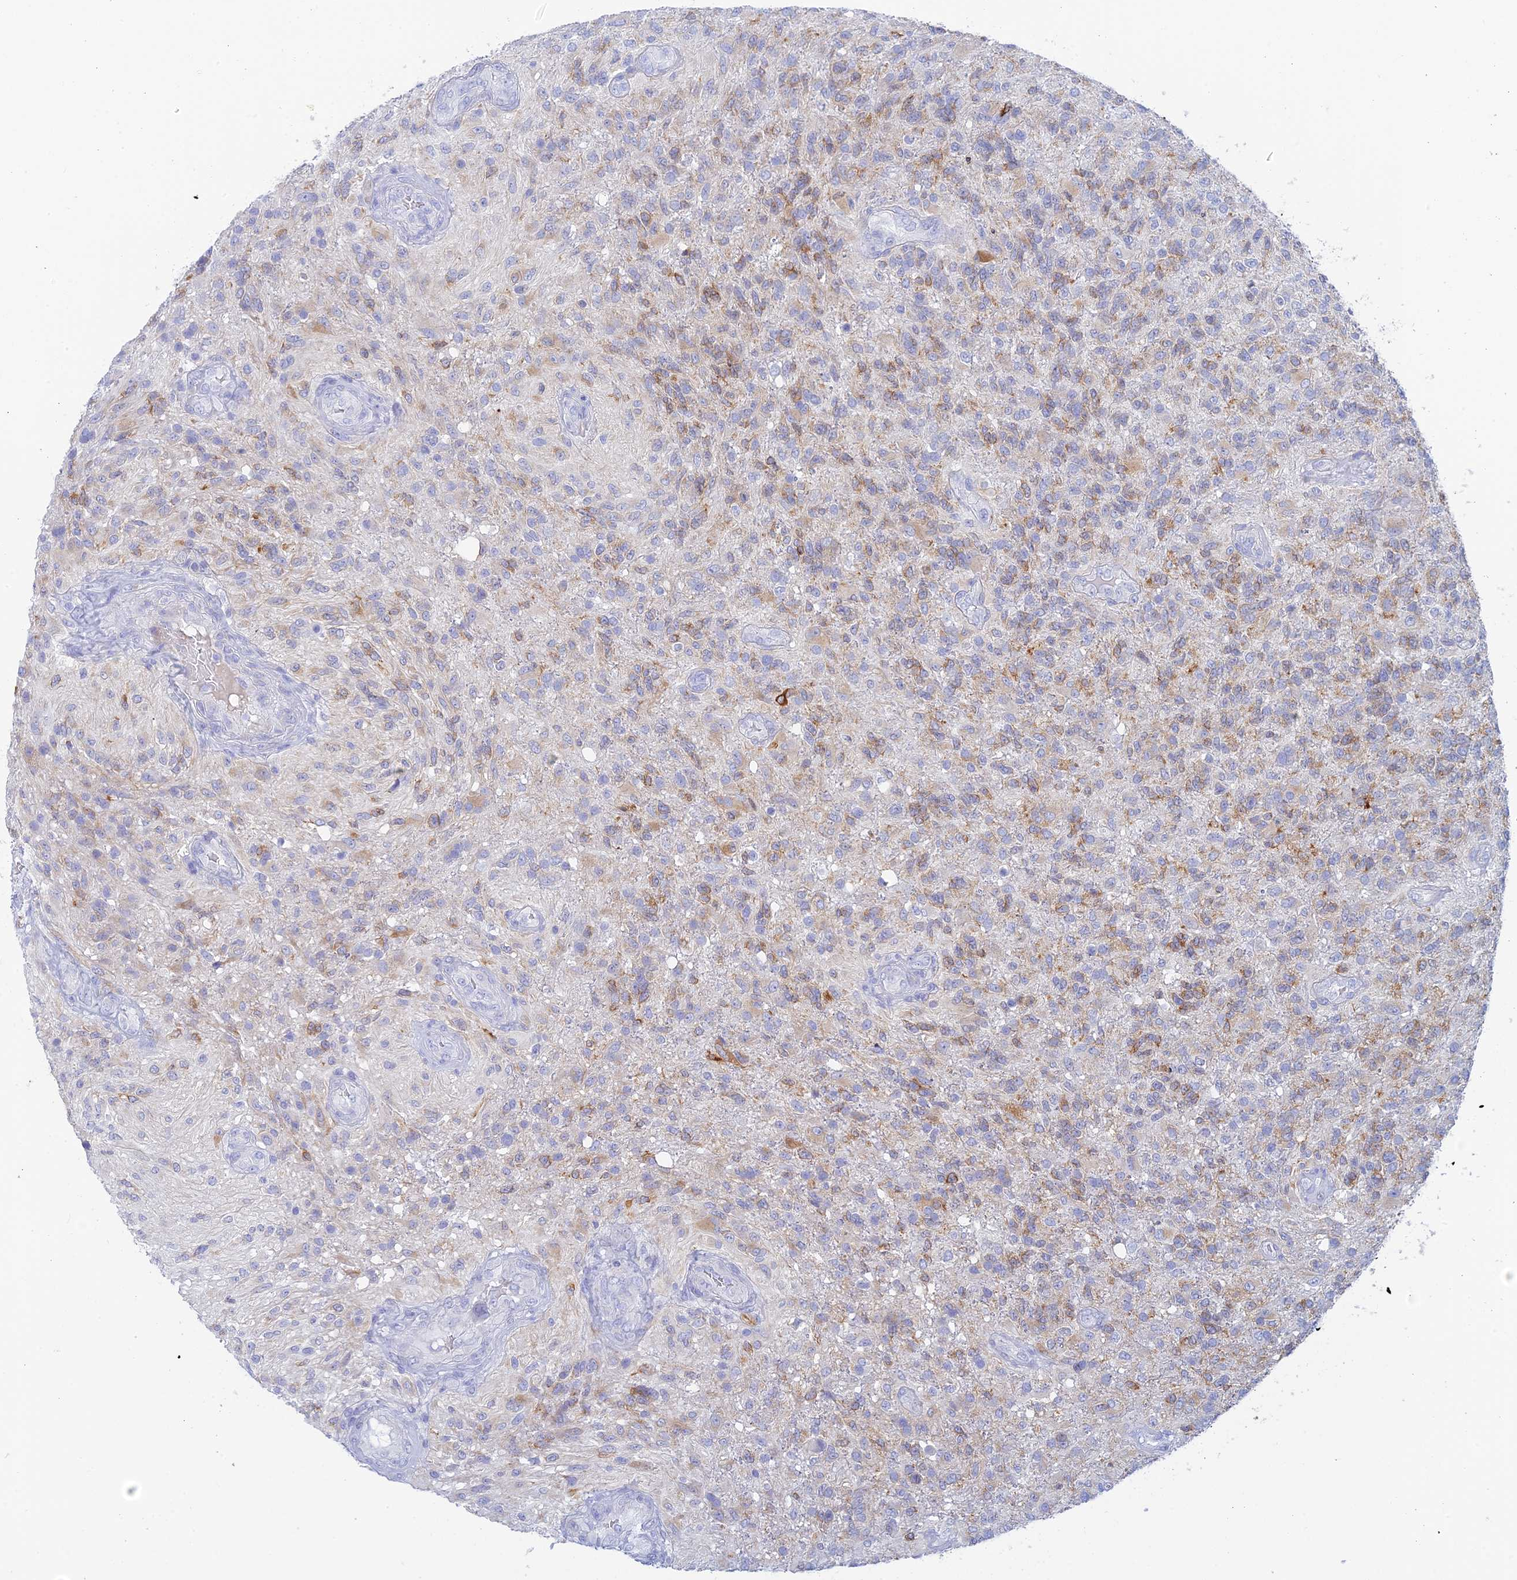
{"staining": {"intensity": "negative", "quantity": "none", "location": "none"}, "tissue": "glioma", "cell_type": "Tumor cells", "image_type": "cancer", "snomed": [{"axis": "morphology", "description": "Glioma, malignant, High grade"}, {"axis": "topography", "description": "Brain"}], "caption": "This is an IHC photomicrograph of human malignant high-grade glioma. There is no expression in tumor cells.", "gene": "CEP152", "patient": {"sex": "male", "age": 56}}